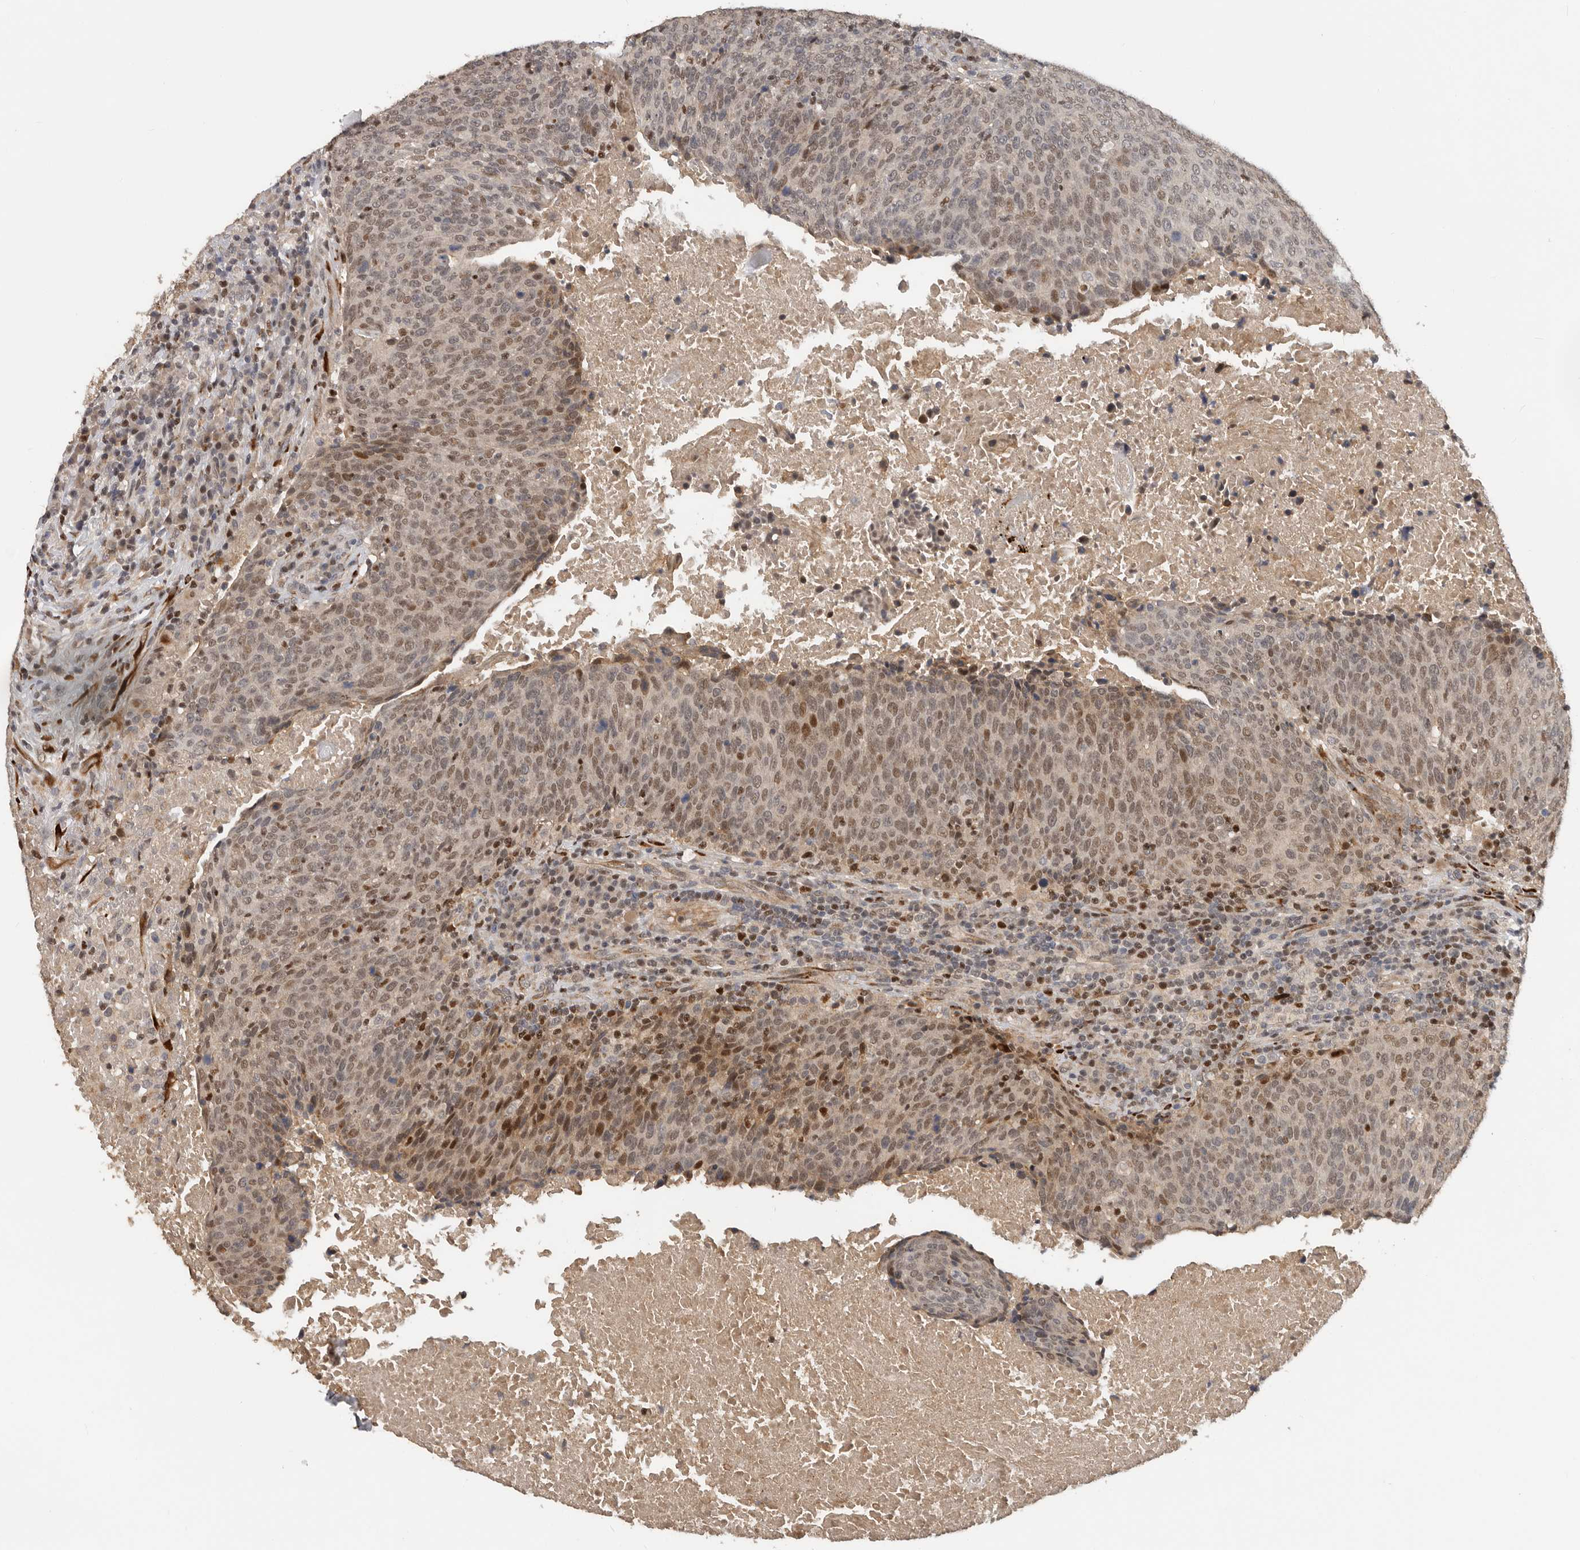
{"staining": {"intensity": "moderate", "quantity": ">75%", "location": "nuclear"}, "tissue": "head and neck cancer", "cell_type": "Tumor cells", "image_type": "cancer", "snomed": [{"axis": "morphology", "description": "Squamous cell carcinoma, NOS"}, {"axis": "morphology", "description": "Squamous cell carcinoma, metastatic, NOS"}, {"axis": "topography", "description": "Lymph node"}, {"axis": "topography", "description": "Head-Neck"}], "caption": "Protein expression analysis of human head and neck cancer reveals moderate nuclear positivity in approximately >75% of tumor cells.", "gene": "HENMT1", "patient": {"sex": "male", "age": 62}}